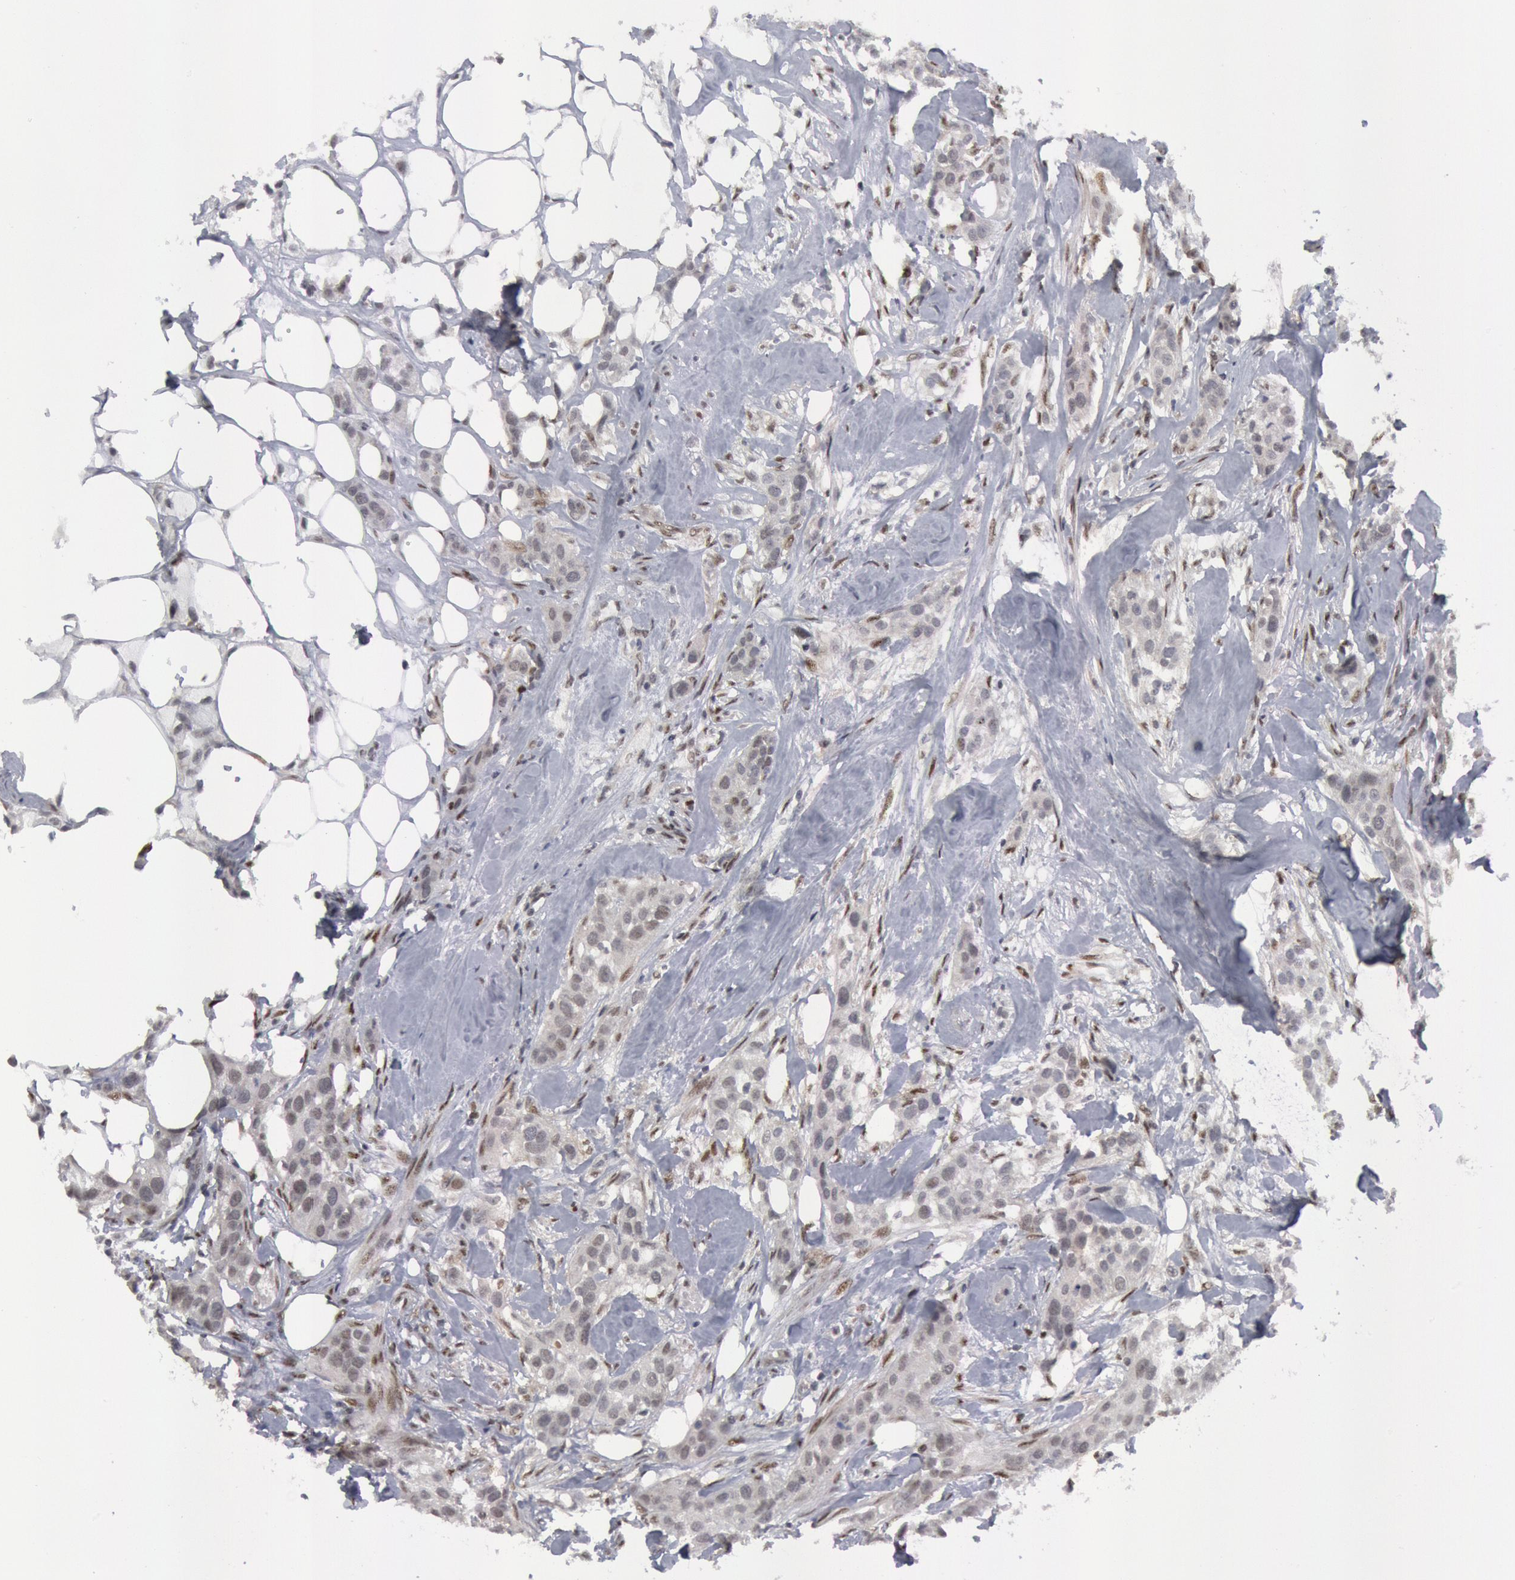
{"staining": {"intensity": "negative", "quantity": "none", "location": "none"}, "tissue": "breast cancer", "cell_type": "Tumor cells", "image_type": "cancer", "snomed": [{"axis": "morphology", "description": "Duct carcinoma"}, {"axis": "topography", "description": "Breast"}], "caption": "IHC photomicrograph of human breast cancer stained for a protein (brown), which displays no staining in tumor cells. (Immunohistochemistry (ihc), brightfield microscopy, high magnification).", "gene": "FOXO1", "patient": {"sex": "female", "age": 45}}